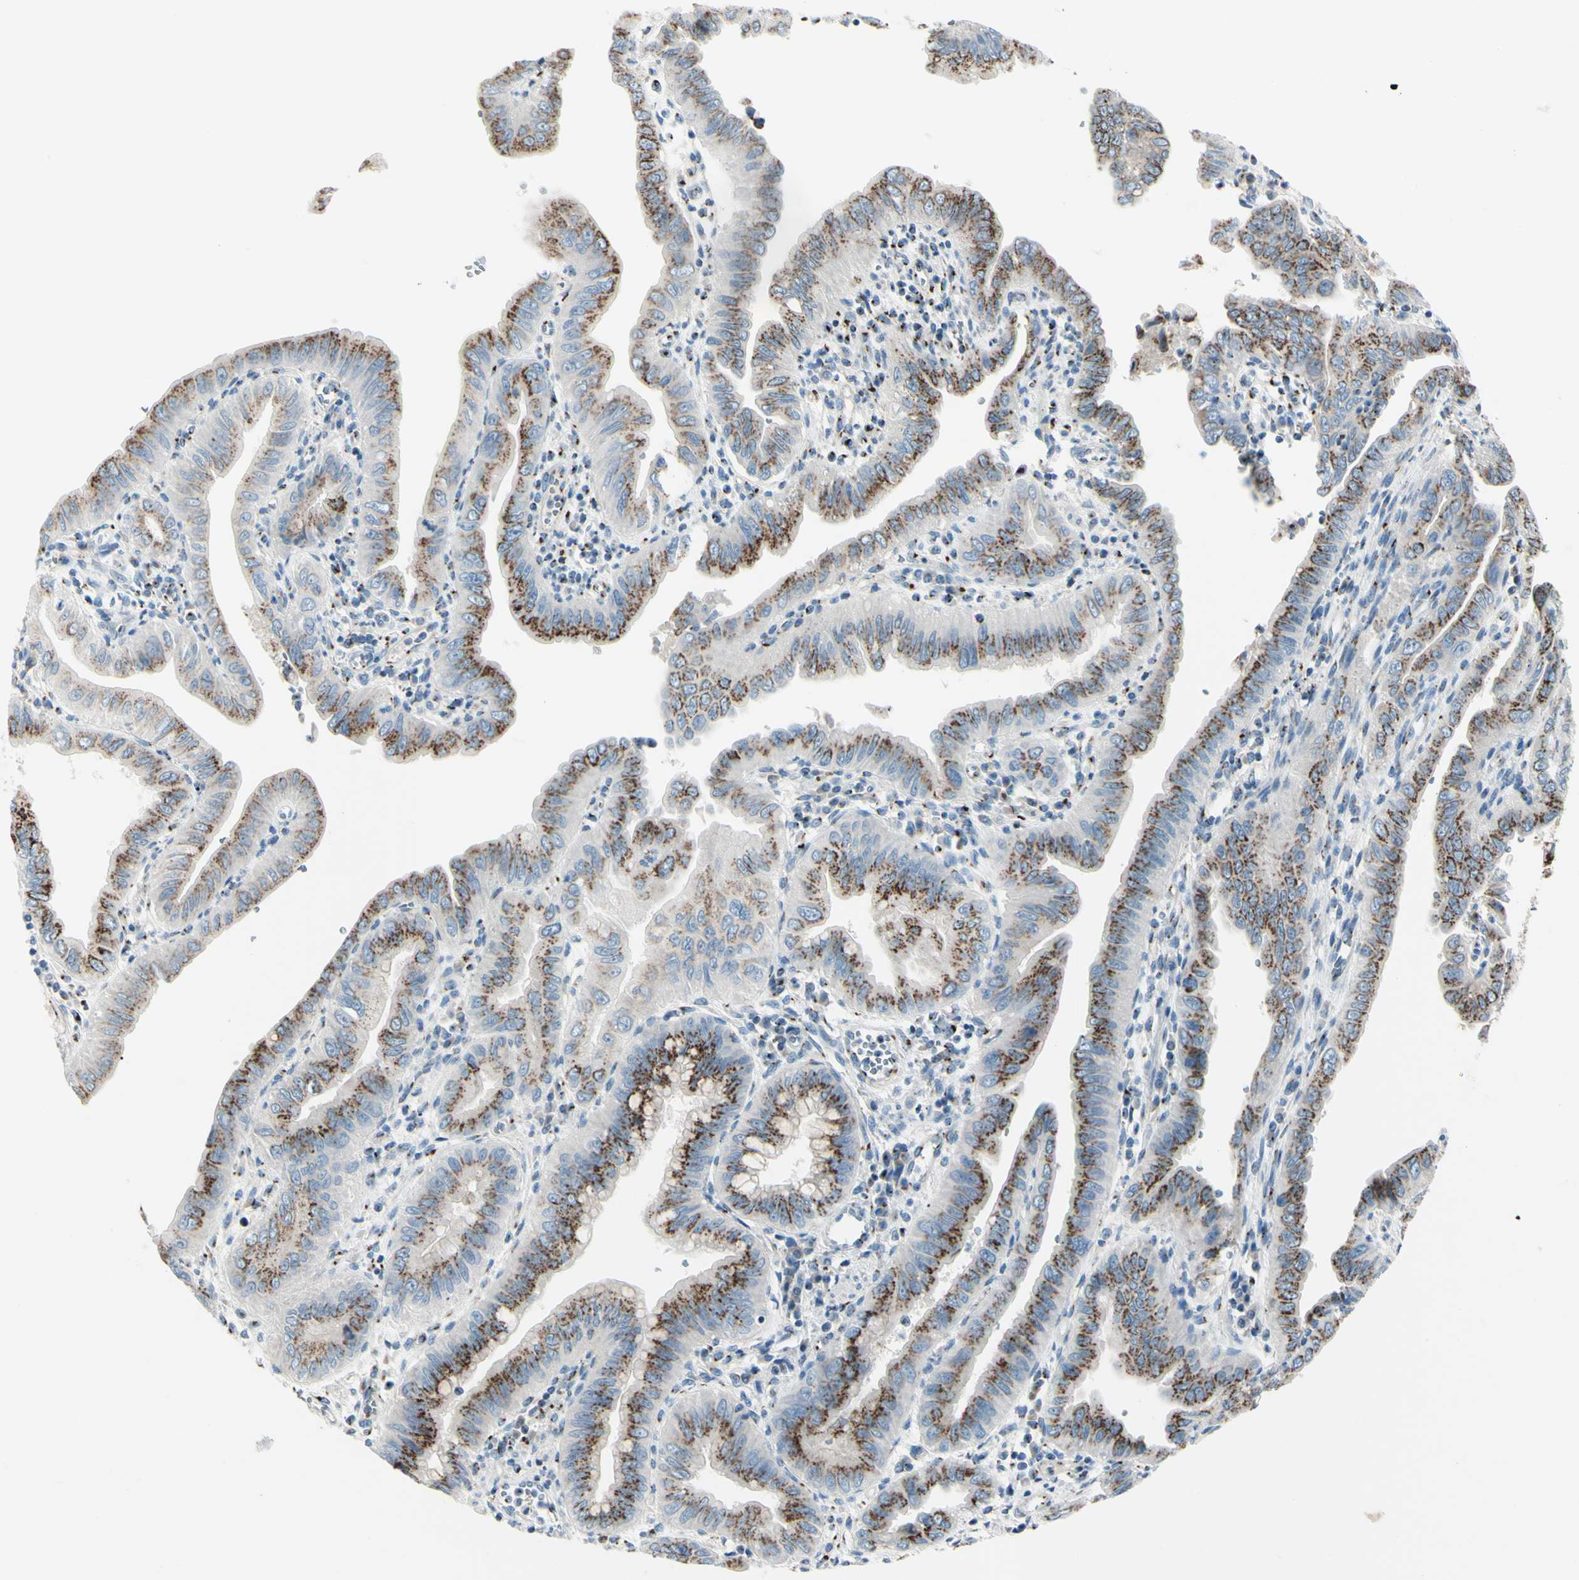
{"staining": {"intensity": "moderate", "quantity": ">75%", "location": "cytoplasmic/membranous"}, "tissue": "pancreatic cancer", "cell_type": "Tumor cells", "image_type": "cancer", "snomed": [{"axis": "morphology", "description": "Normal tissue, NOS"}, {"axis": "topography", "description": "Lymph node"}], "caption": "Immunohistochemical staining of pancreatic cancer reveals medium levels of moderate cytoplasmic/membranous protein expression in approximately >75% of tumor cells. (DAB = brown stain, brightfield microscopy at high magnification).", "gene": "B4GALT1", "patient": {"sex": "male", "age": 50}}